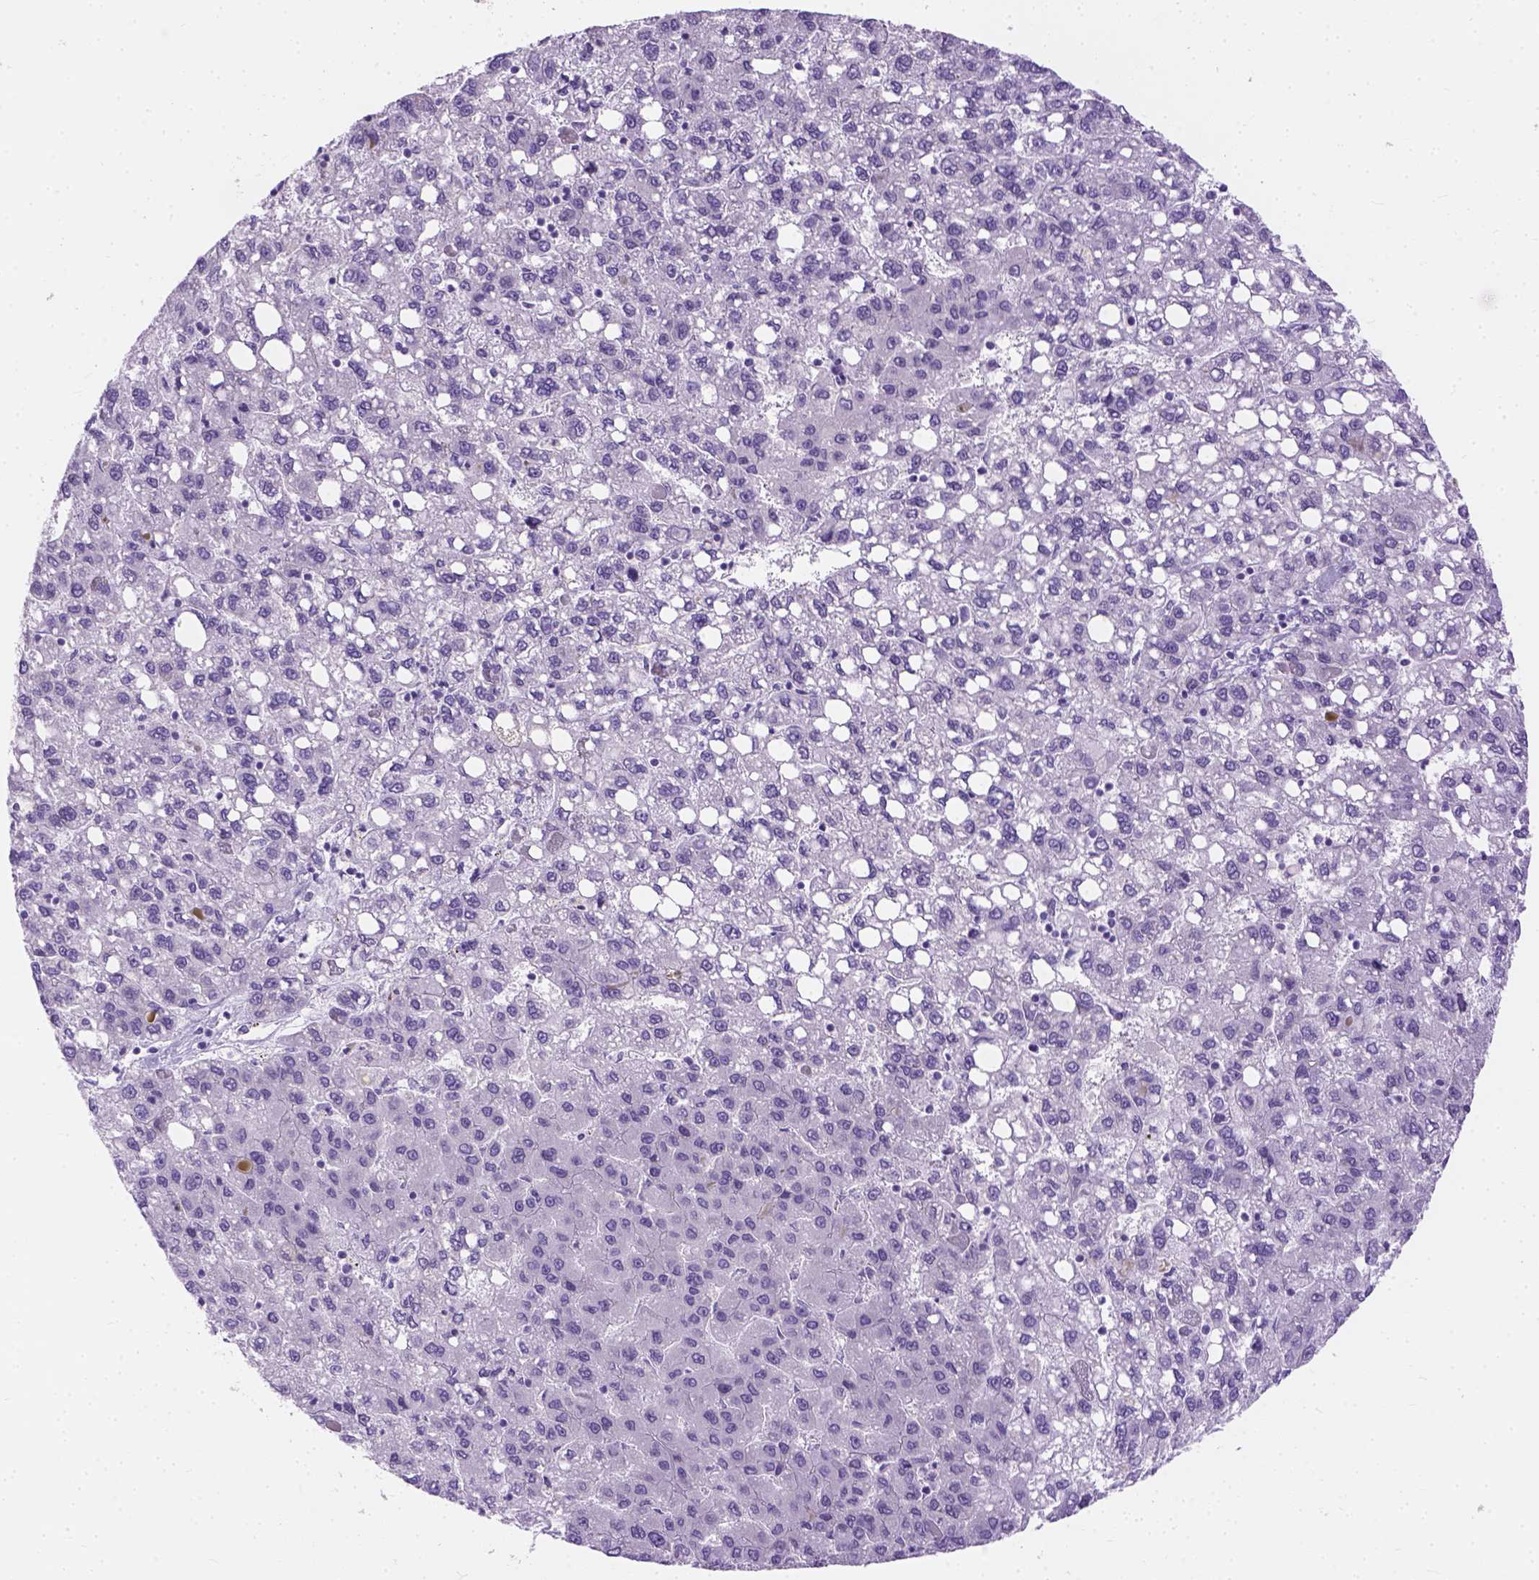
{"staining": {"intensity": "negative", "quantity": "none", "location": "none"}, "tissue": "liver cancer", "cell_type": "Tumor cells", "image_type": "cancer", "snomed": [{"axis": "morphology", "description": "Carcinoma, Hepatocellular, NOS"}, {"axis": "topography", "description": "Liver"}], "caption": "High power microscopy histopathology image of an immunohistochemistry photomicrograph of liver cancer, revealing no significant expression in tumor cells.", "gene": "TMEM38A", "patient": {"sex": "female", "age": 82}}